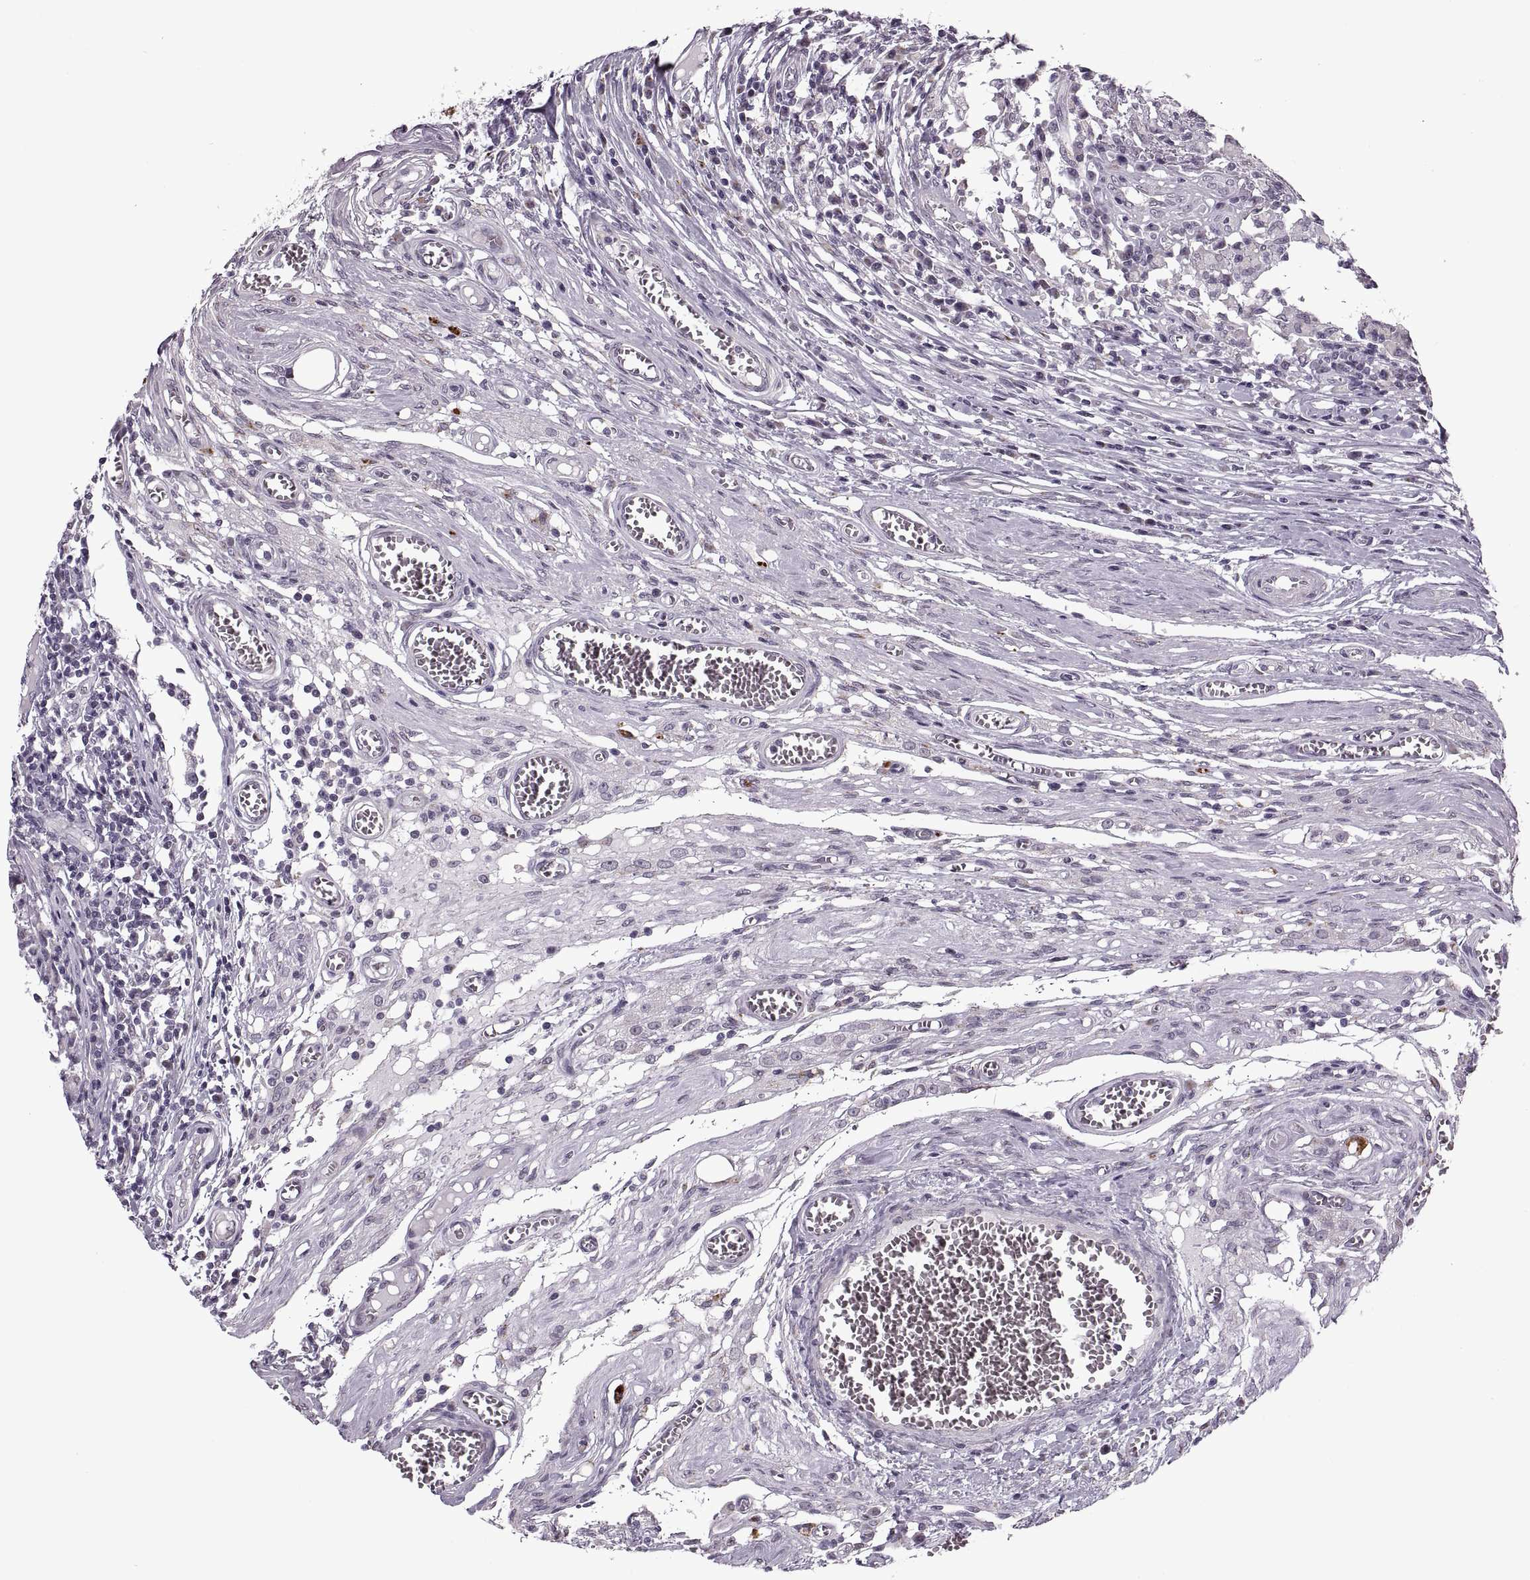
{"staining": {"intensity": "negative", "quantity": "none", "location": "none"}, "tissue": "testis cancer", "cell_type": "Tumor cells", "image_type": "cancer", "snomed": [{"axis": "morphology", "description": "Carcinoma, Embryonal, NOS"}, {"axis": "topography", "description": "Testis"}], "caption": "Human embryonal carcinoma (testis) stained for a protein using immunohistochemistry reveals no expression in tumor cells.", "gene": "PRSS37", "patient": {"sex": "male", "age": 36}}